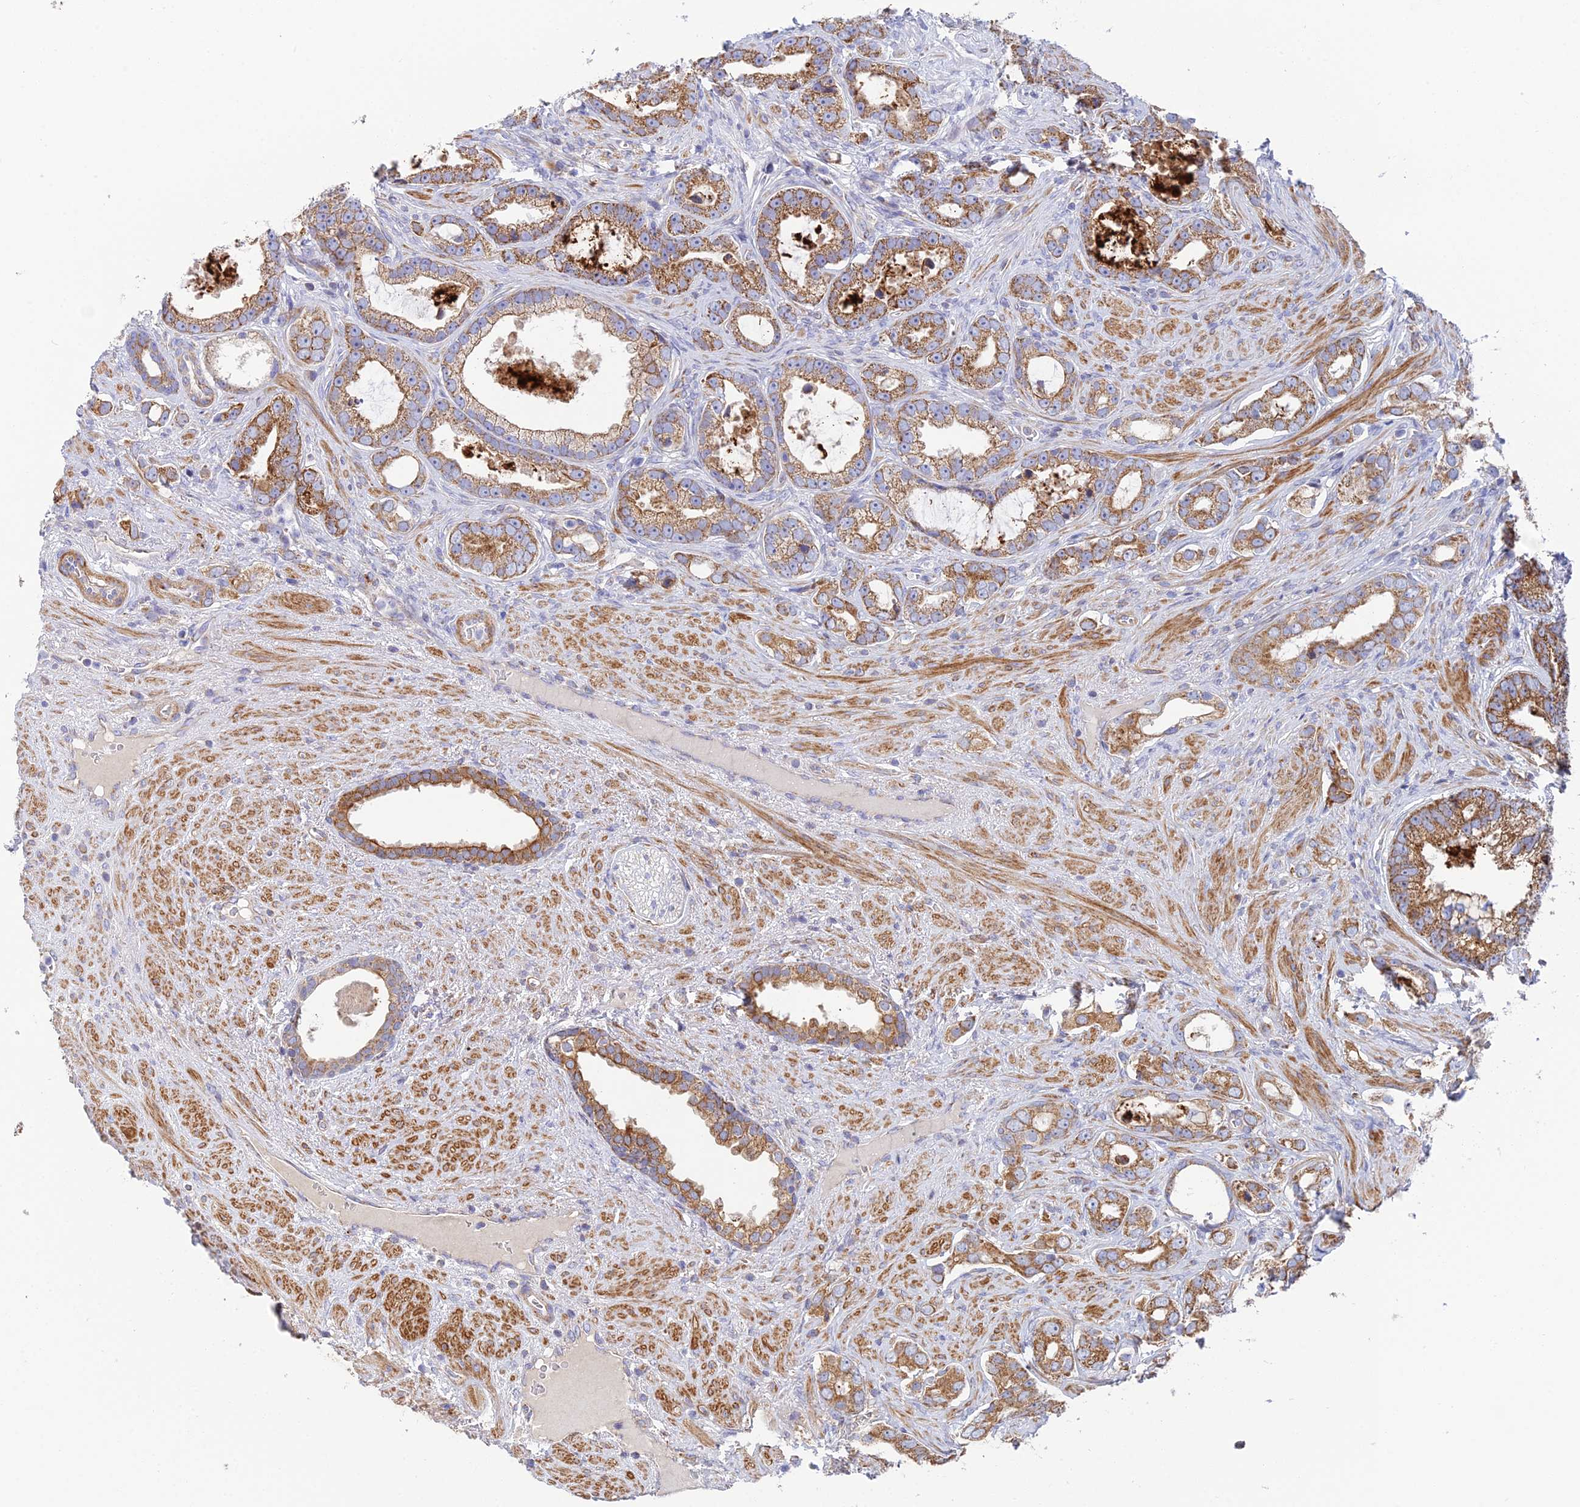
{"staining": {"intensity": "strong", "quantity": ">75%", "location": "cytoplasmic/membranous"}, "tissue": "prostate cancer", "cell_type": "Tumor cells", "image_type": "cancer", "snomed": [{"axis": "morphology", "description": "Adenocarcinoma, High grade"}, {"axis": "topography", "description": "Prostate"}], "caption": "Immunohistochemistry micrograph of neoplastic tissue: high-grade adenocarcinoma (prostate) stained using immunohistochemistry shows high levels of strong protein expression localized specifically in the cytoplasmic/membranous of tumor cells, appearing as a cytoplasmic/membranous brown color.", "gene": "CSPG4", "patient": {"sex": "male", "age": 67}}